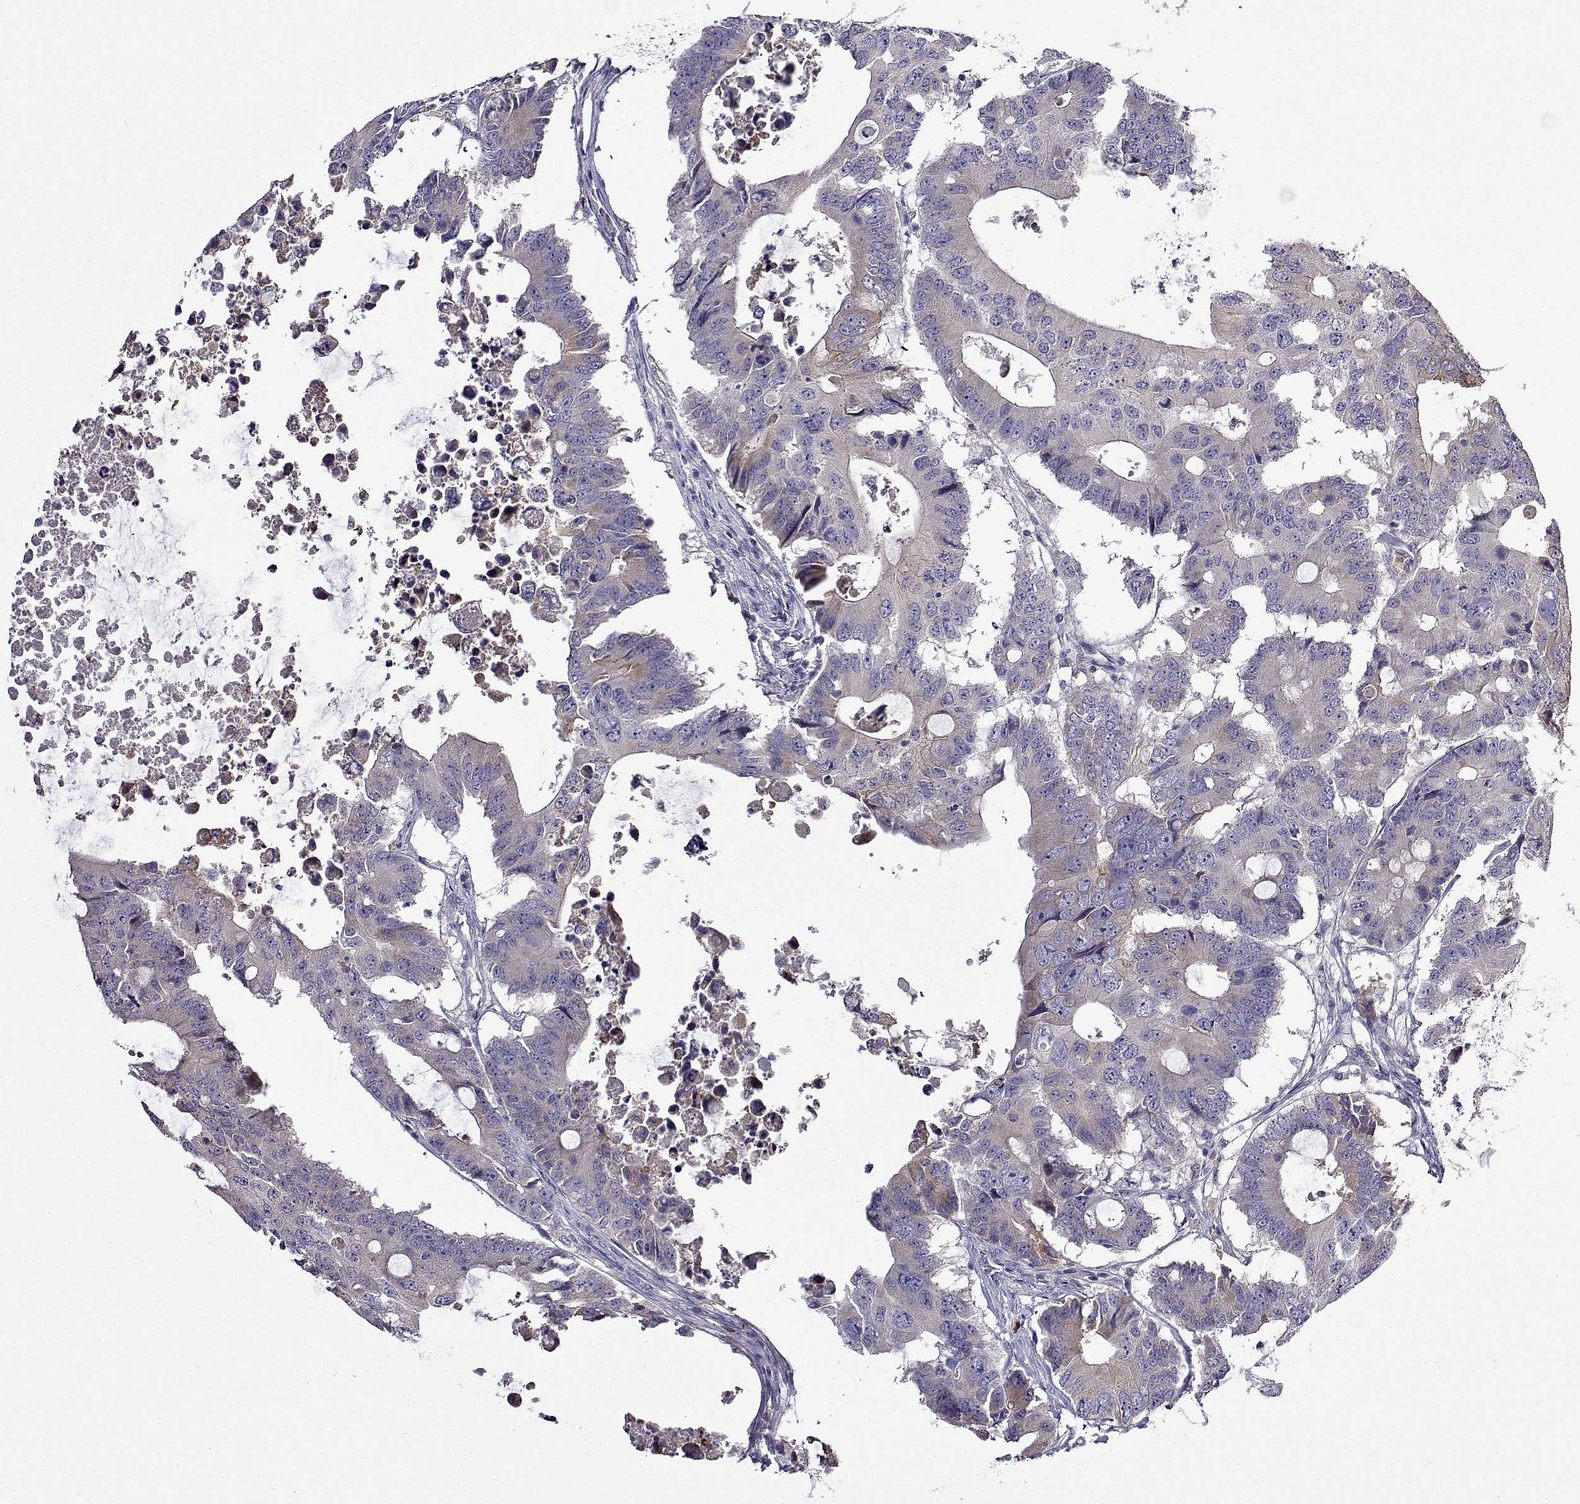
{"staining": {"intensity": "negative", "quantity": "none", "location": "none"}, "tissue": "colorectal cancer", "cell_type": "Tumor cells", "image_type": "cancer", "snomed": [{"axis": "morphology", "description": "Adenocarcinoma, NOS"}, {"axis": "topography", "description": "Colon"}], "caption": "High power microscopy histopathology image of an immunohistochemistry (IHC) micrograph of colorectal cancer (adenocarcinoma), revealing no significant staining in tumor cells.", "gene": "SULT2A1", "patient": {"sex": "male", "age": 71}}